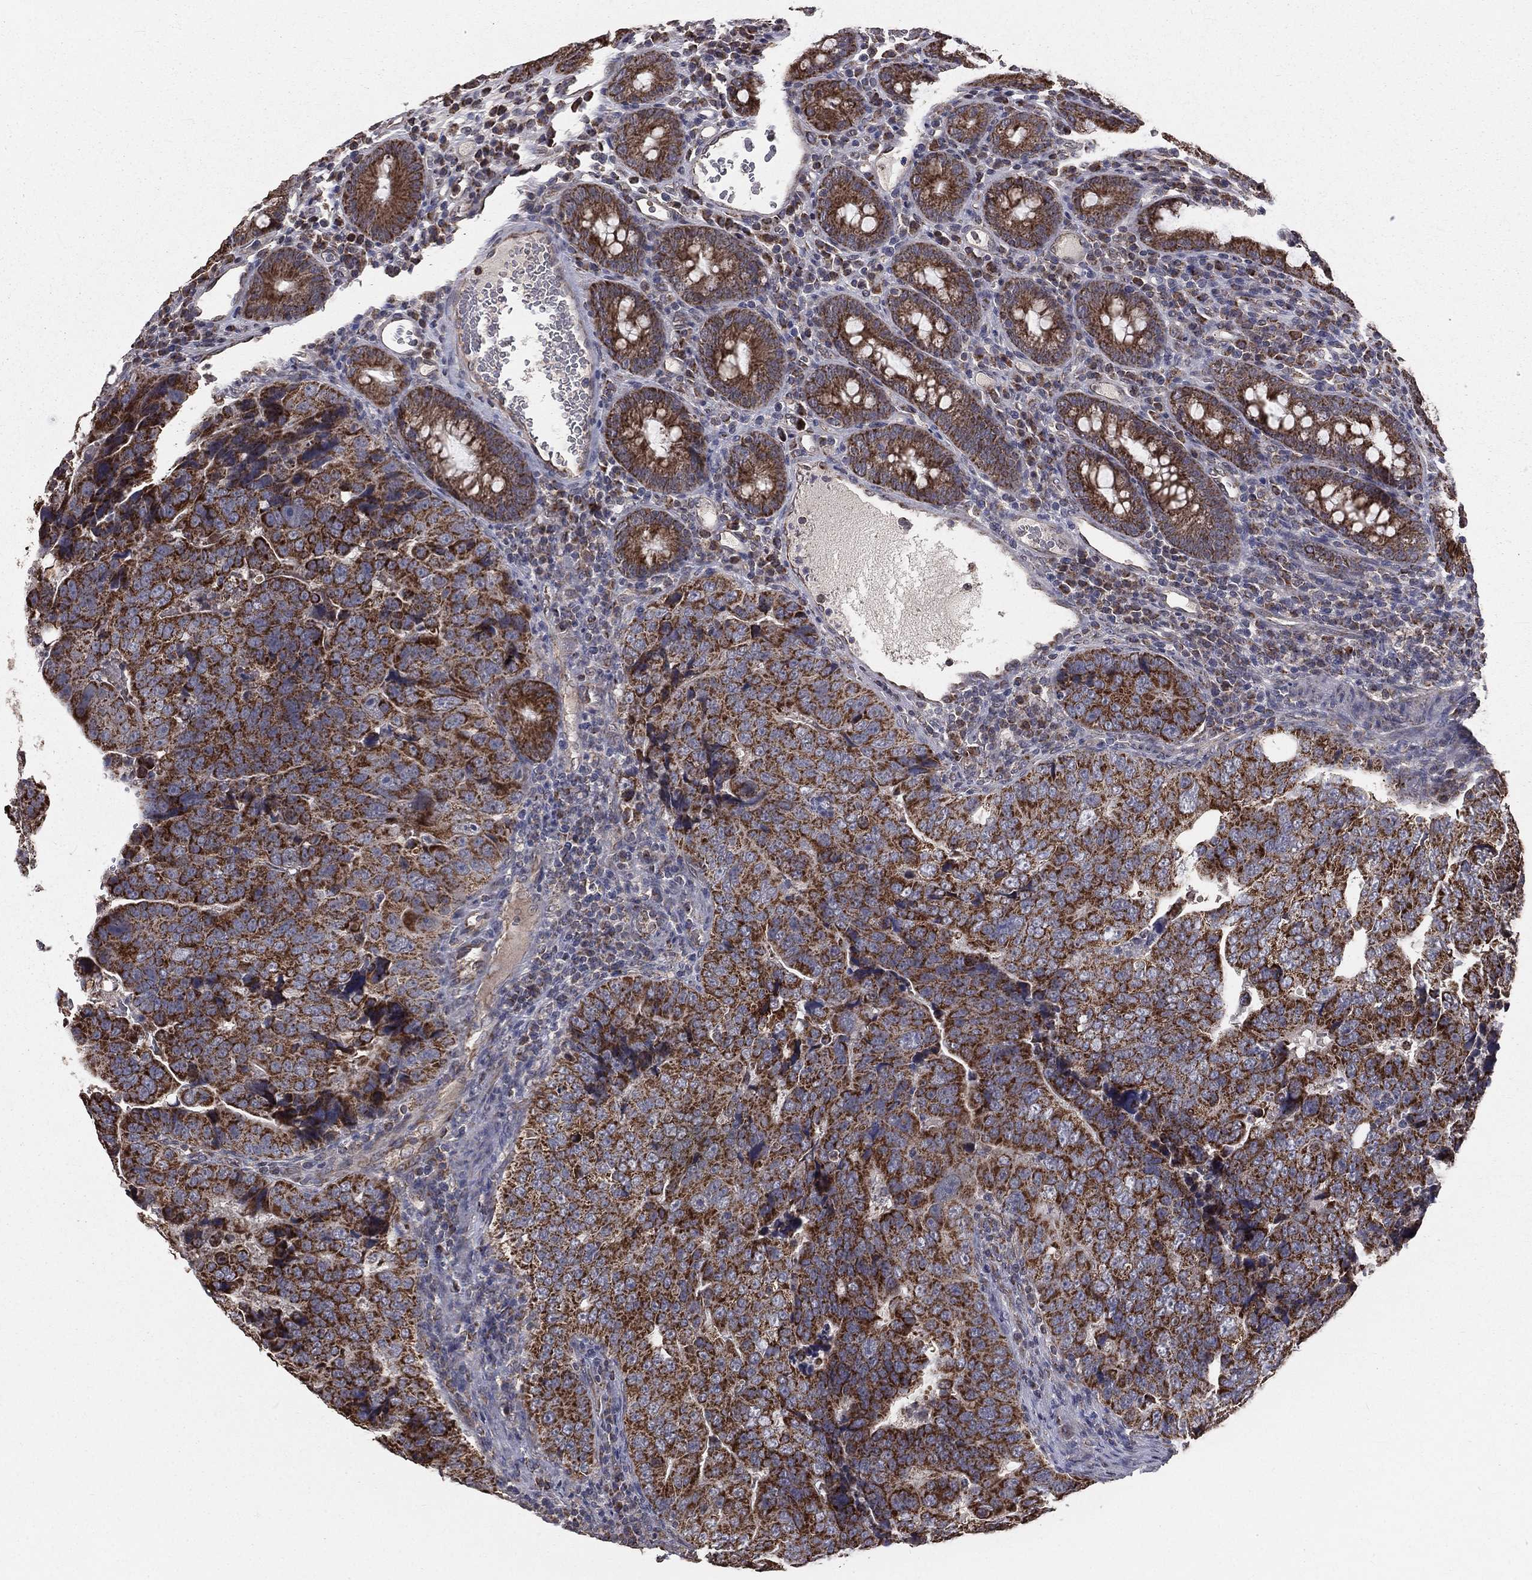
{"staining": {"intensity": "strong", "quantity": ">75%", "location": "cytoplasmic/membranous"}, "tissue": "colorectal cancer", "cell_type": "Tumor cells", "image_type": "cancer", "snomed": [{"axis": "morphology", "description": "Adenocarcinoma, NOS"}, {"axis": "topography", "description": "Colon"}], "caption": "Human colorectal cancer (adenocarcinoma) stained for a protein (brown) displays strong cytoplasmic/membranous positive staining in about >75% of tumor cells.", "gene": "MRPL46", "patient": {"sex": "female", "age": 72}}